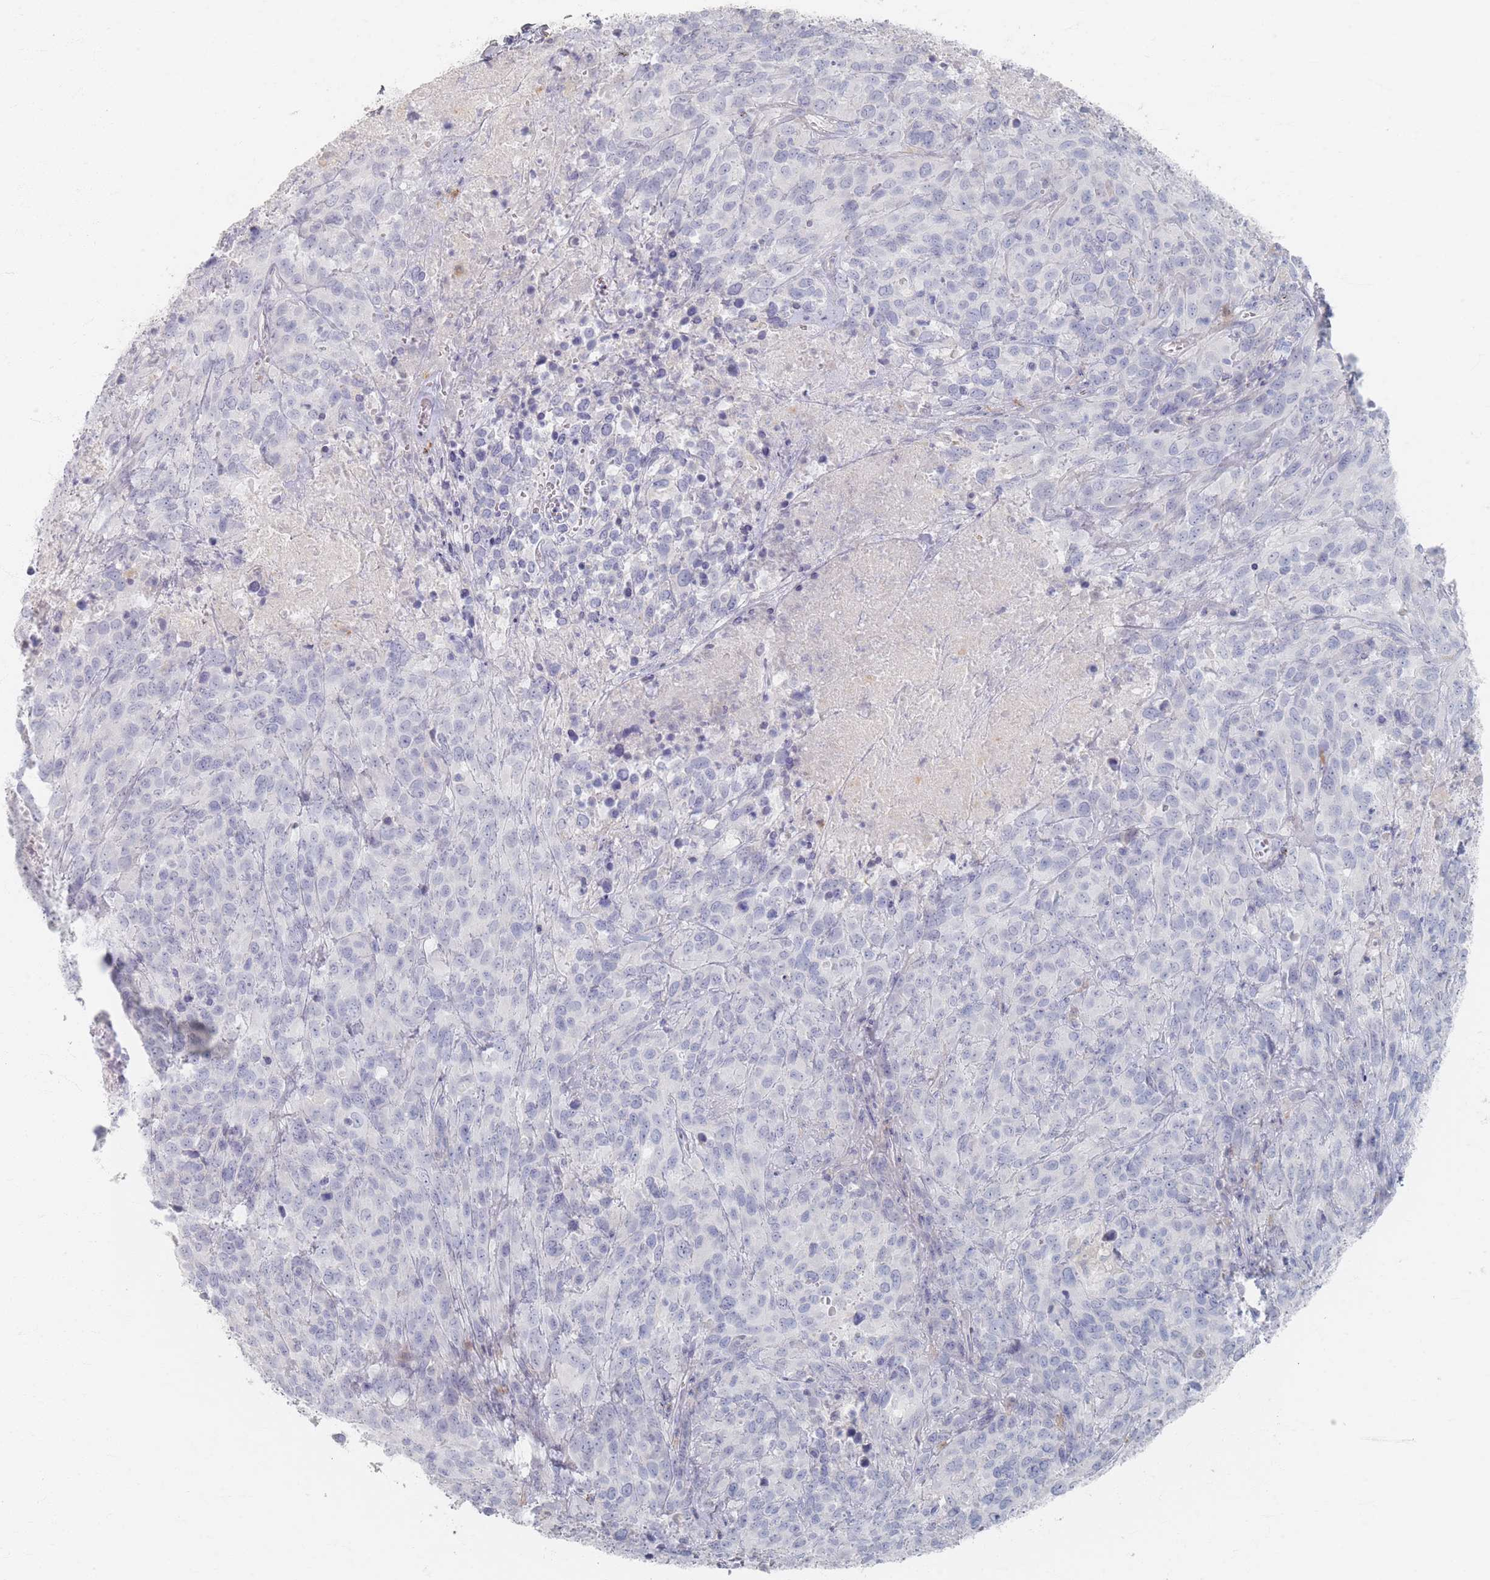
{"staining": {"intensity": "negative", "quantity": "none", "location": "none"}, "tissue": "cervical cancer", "cell_type": "Tumor cells", "image_type": "cancer", "snomed": [{"axis": "morphology", "description": "Squamous cell carcinoma, NOS"}, {"axis": "topography", "description": "Cervix"}], "caption": "This is a micrograph of IHC staining of cervical cancer (squamous cell carcinoma), which shows no staining in tumor cells.", "gene": "SLC2A11", "patient": {"sex": "female", "age": 51}}